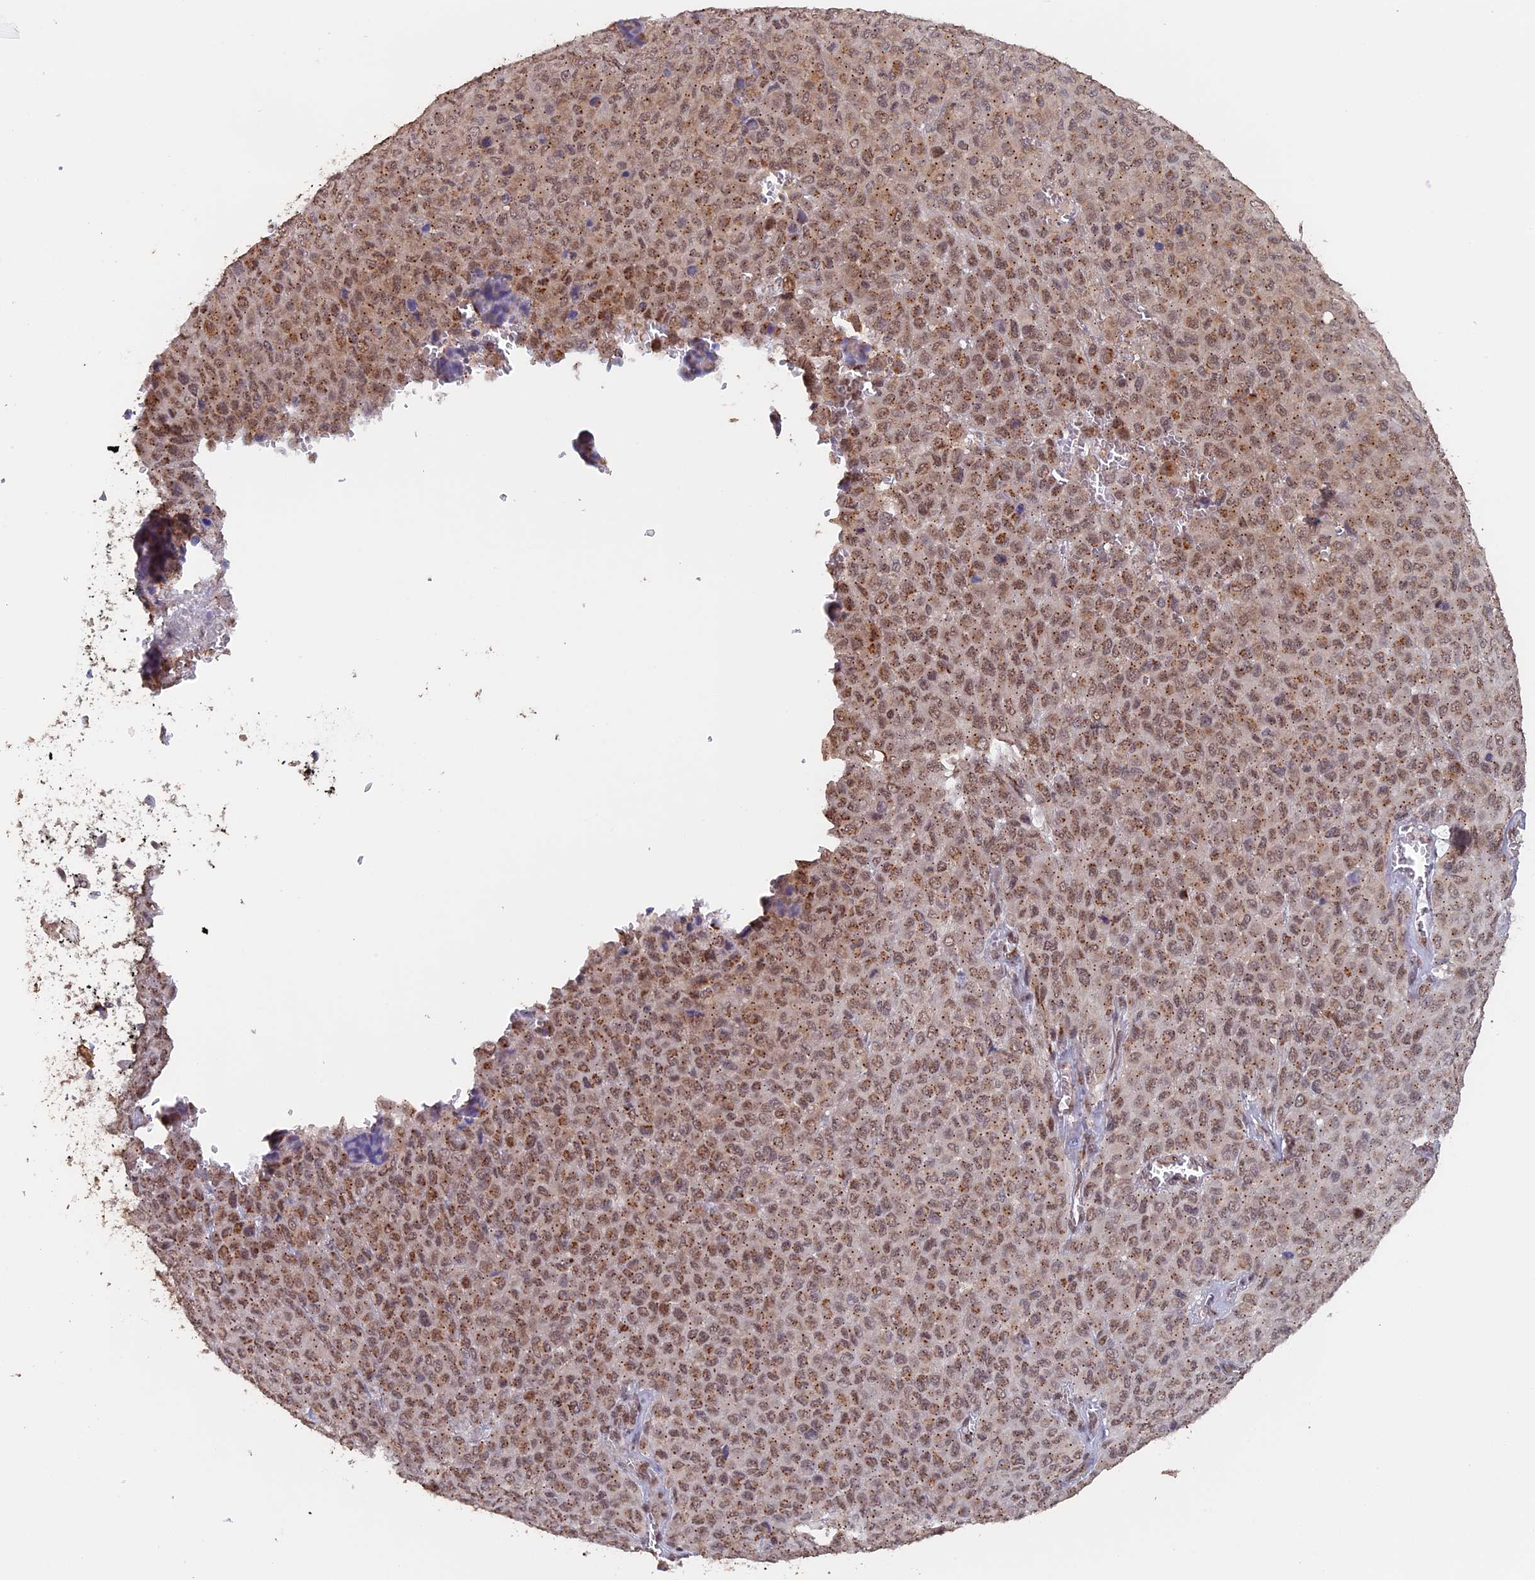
{"staining": {"intensity": "moderate", "quantity": ">75%", "location": "cytoplasmic/membranous,nuclear"}, "tissue": "melanoma", "cell_type": "Tumor cells", "image_type": "cancer", "snomed": [{"axis": "morphology", "description": "Malignant melanoma, Metastatic site"}, {"axis": "topography", "description": "Skin"}], "caption": "Immunohistochemistry (IHC) of malignant melanoma (metastatic site) reveals medium levels of moderate cytoplasmic/membranous and nuclear positivity in approximately >75% of tumor cells. (DAB (3,3'-diaminobenzidine) IHC with brightfield microscopy, high magnification).", "gene": "PIGQ", "patient": {"sex": "female", "age": 81}}